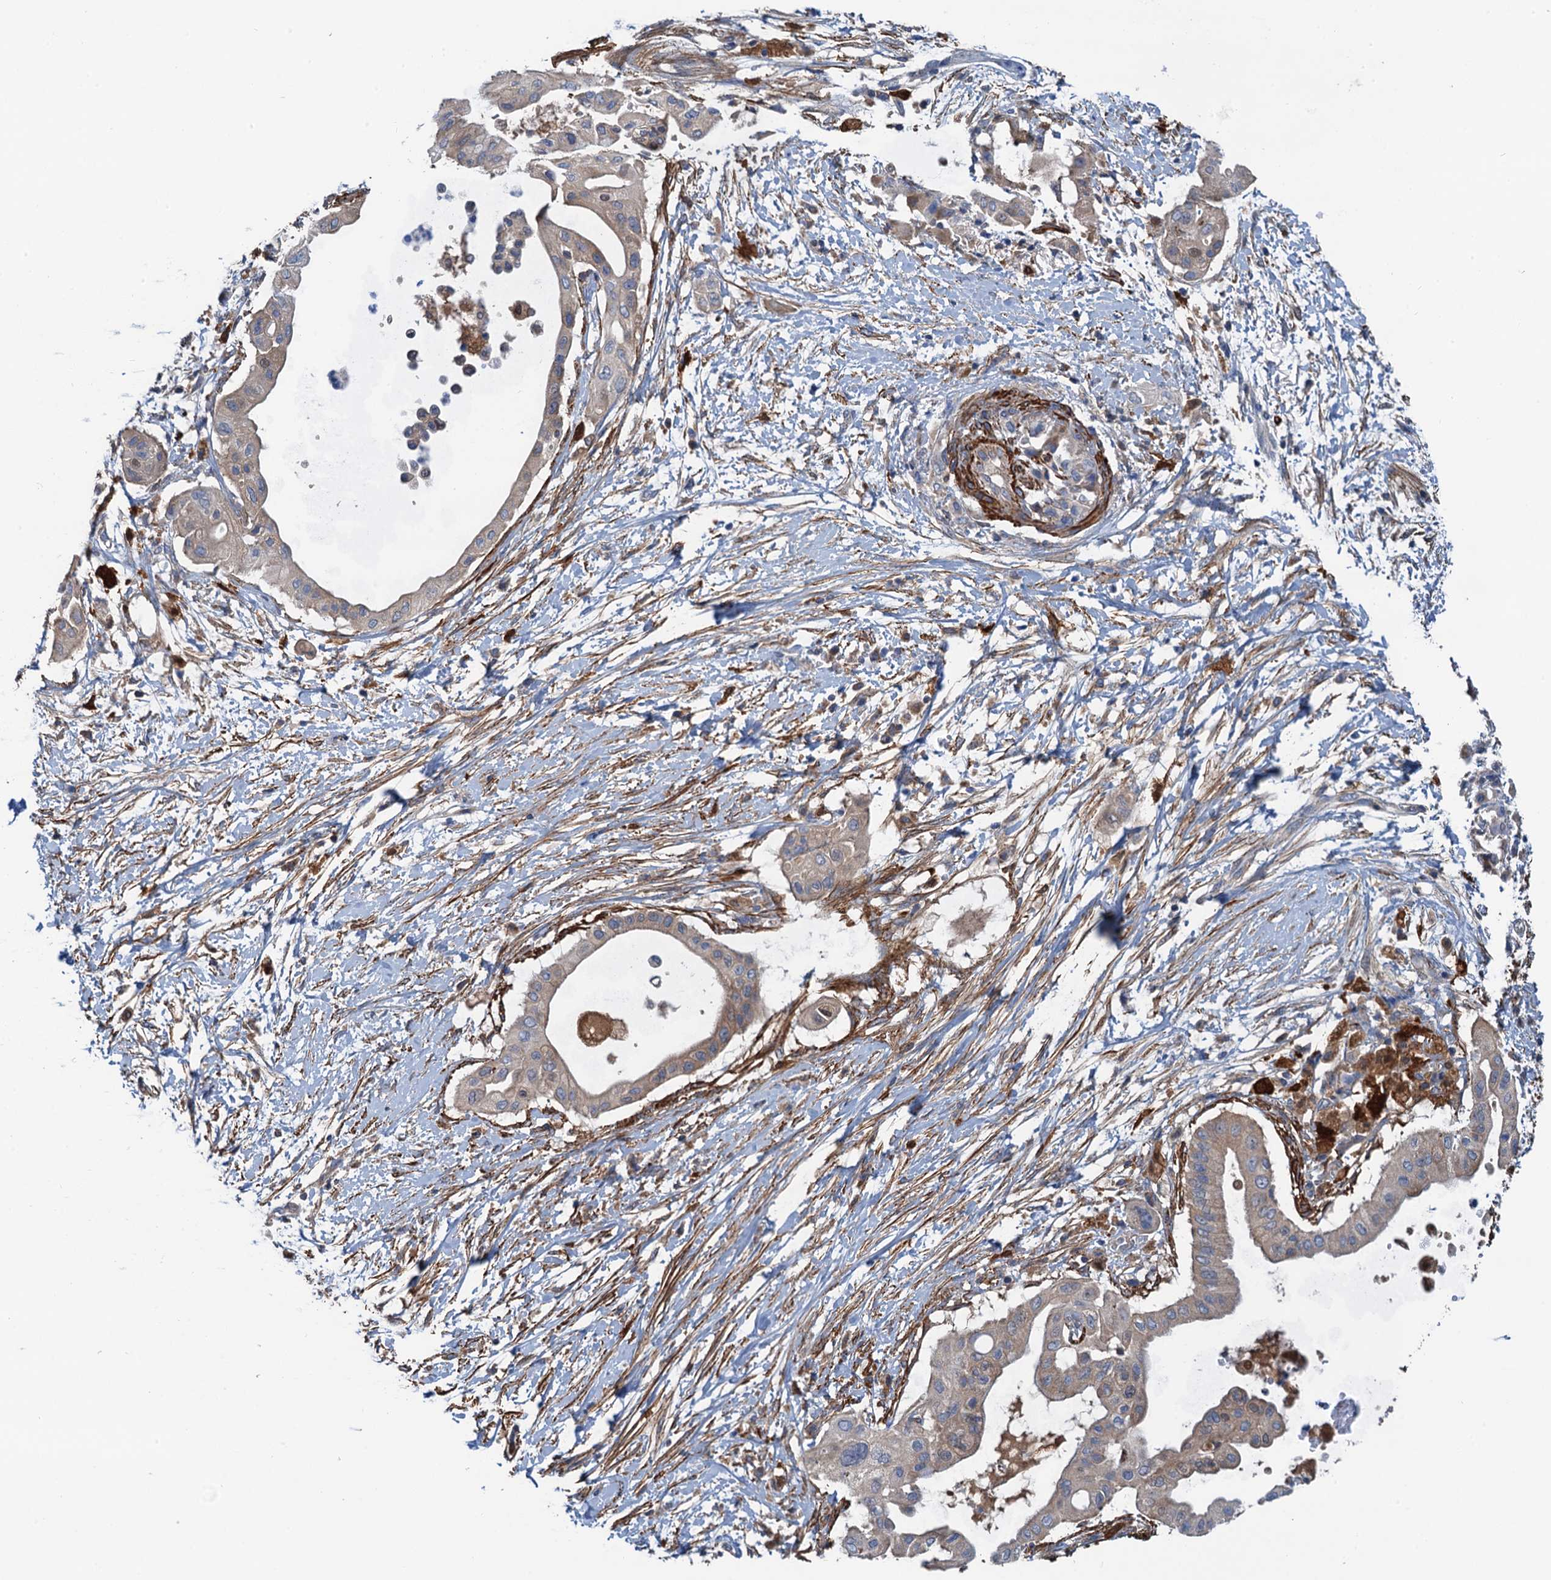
{"staining": {"intensity": "weak", "quantity": ">75%", "location": "cytoplasmic/membranous"}, "tissue": "pancreatic cancer", "cell_type": "Tumor cells", "image_type": "cancer", "snomed": [{"axis": "morphology", "description": "Adenocarcinoma, NOS"}, {"axis": "topography", "description": "Pancreas"}], "caption": "A brown stain shows weak cytoplasmic/membranous positivity of a protein in pancreatic cancer (adenocarcinoma) tumor cells. The protein of interest is shown in brown color, while the nuclei are stained blue.", "gene": "CSTPP1", "patient": {"sex": "male", "age": 68}}